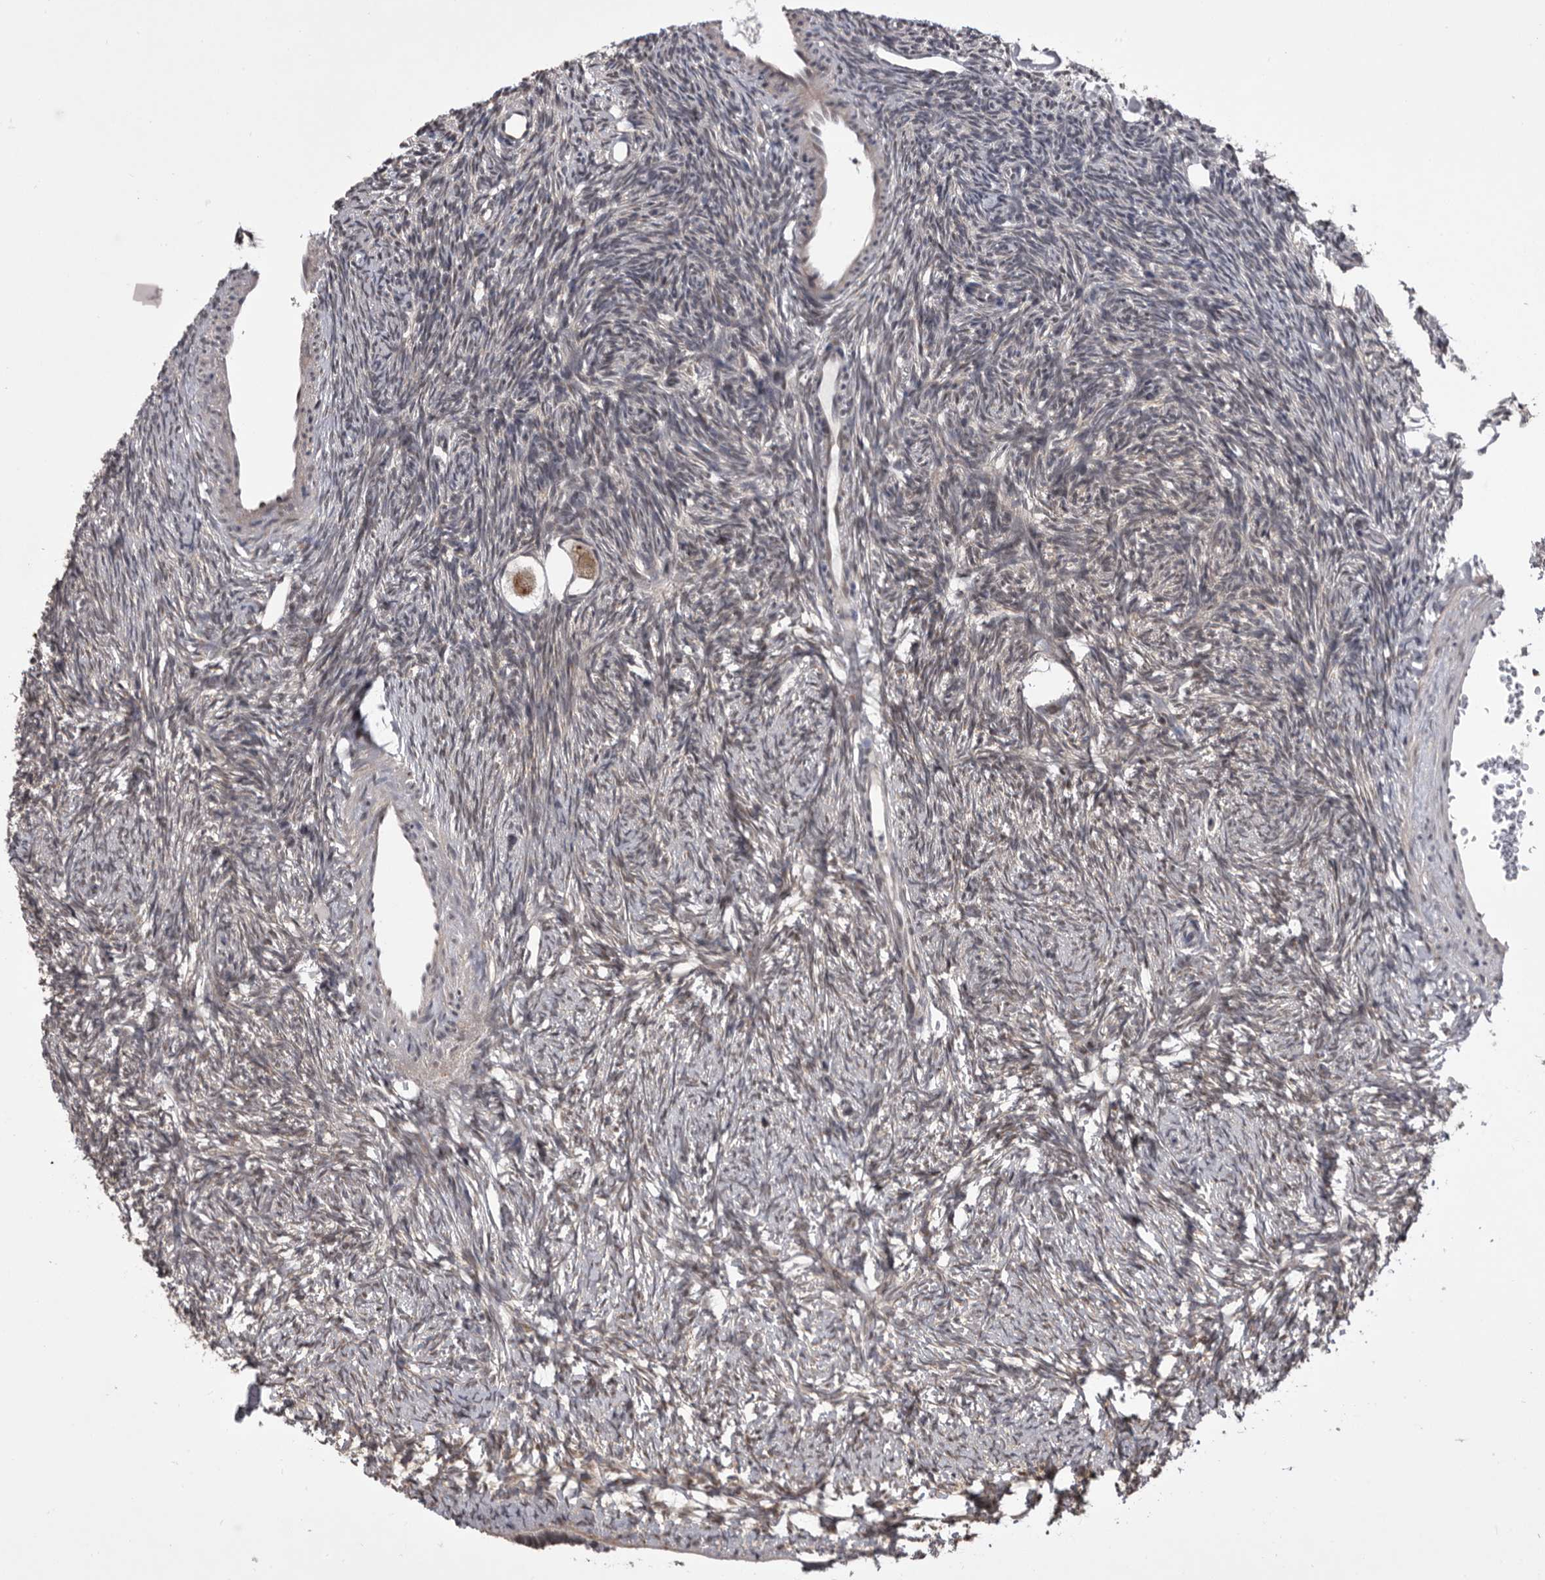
{"staining": {"intensity": "weak", "quantity": ">75%", "location": "cytoplasmic/membranous,nuclear"}, "tissue": "ovary", "cell_type": "Follicle cells", "image_type": "normal", "snomed": [{"axis": "morphology", "description": "Normal tissue, NOS"}, {"axis": "topography", "description": "Ovary"}], "caption": "A brown stain labels weak cytoplasmic/membranous,nuclear staining of a protein in follicle cells of unremarkable human ovary. (DAB (3,3'-diaminobenzidine) IHC, brown staining for protein, blue staining for nuclei).", "gene": "PRPF3", "patient": {"sex": "female", "age": 34}}